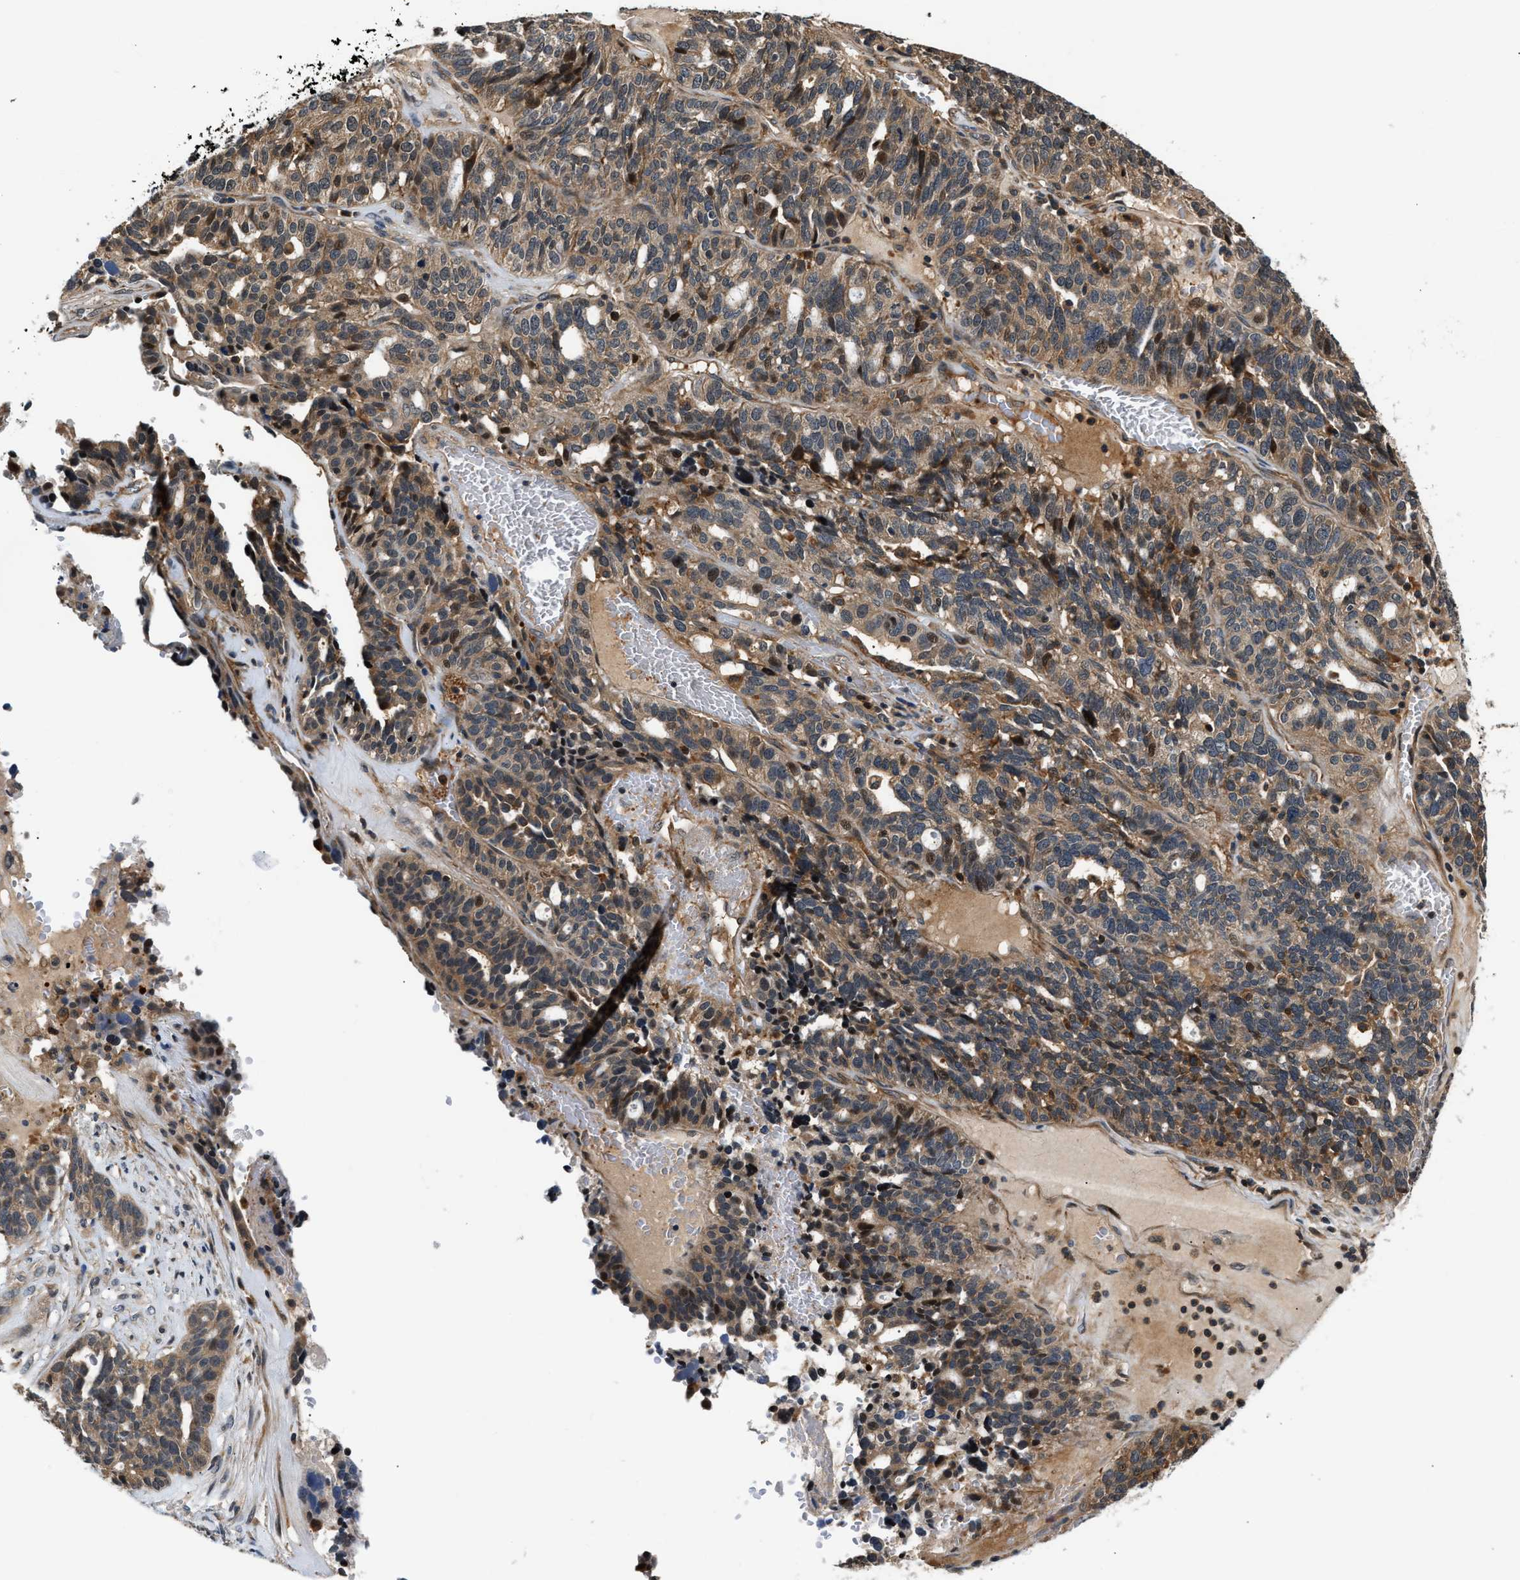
{"staining": {"intensity": "moderate", "quantity": ">75%", "location": "cytoplasmic/membranous,nuclear"}, "tissue": "ovarian cancer", "cell_type": "Tumor cells", "image_type": "cancer", "snomed": [{"axis": "morphology", "description": "Cystadenocarcinoma, serous, NOS"}, {"axis": "topography", "description": "Ovary"}], "caption": "DAB immunohistochemical staining of ovarian serous cystadenocarcinoma reveals moderate cytoplasmic/membranous and nuclear protein positivity in about >75% of tumor cells.", "gene": "TUT7", "patient": {"sex": "female", "age": 59}}